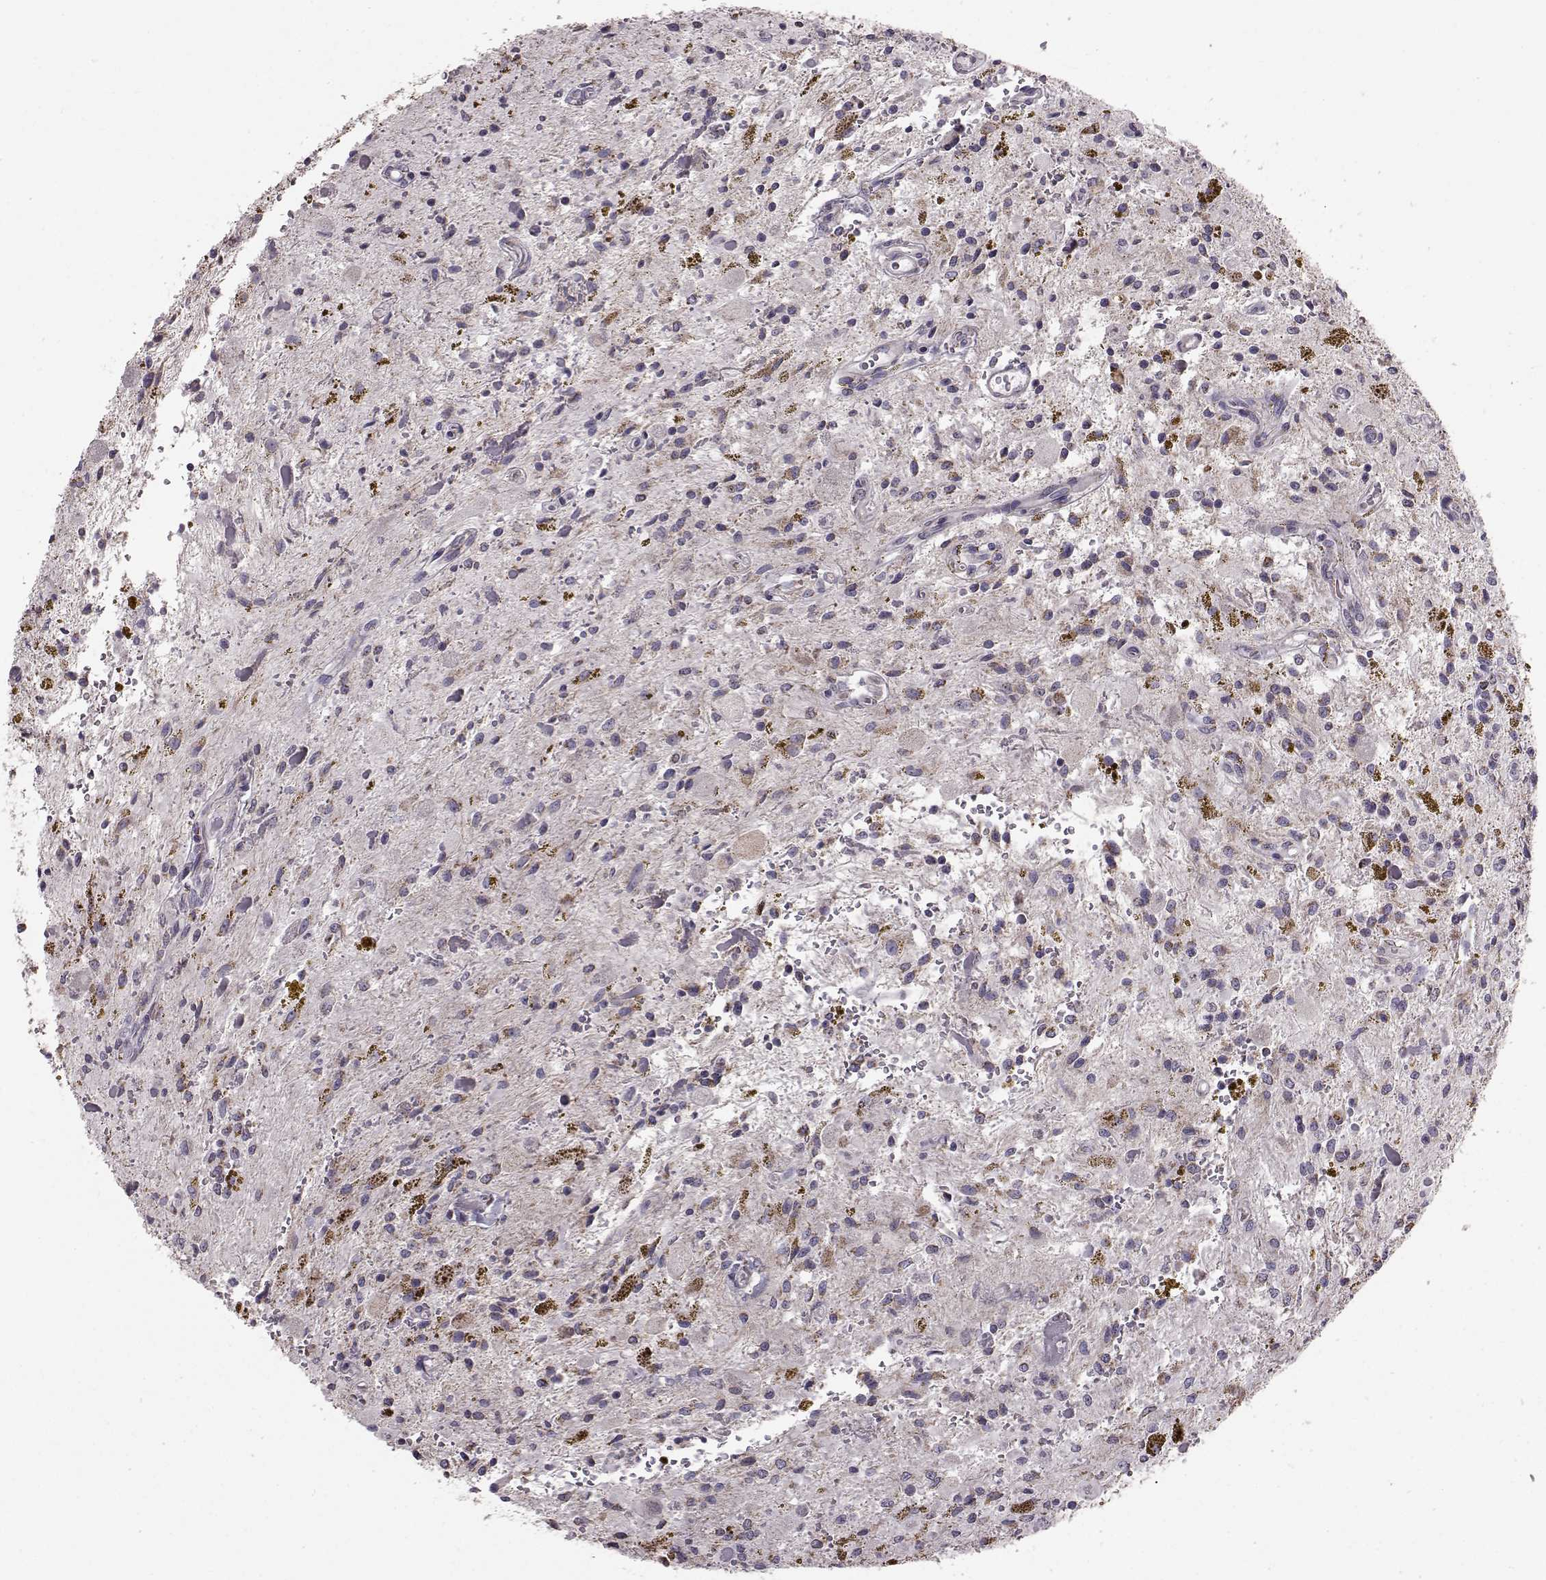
{"staining": {"intensity": "negative", "quantity": "none", "location": "none"}, "tissue": "glioma", "cell_type": "Tumor cells", "image_type": "cancer", "snomed": [{"axis": "morphology", "description": "Glioma, malignant, Low grade"}, {"axis": "topography", "description": "Cerebellum"}], "caption": "This is a image of immunohistochemistry (IHC) staining of malignant glioma (low-grade), which shows no expression in tumor cells.", "gene": "FAM8A1", "patient": {"sex": "female", "age": 14}}